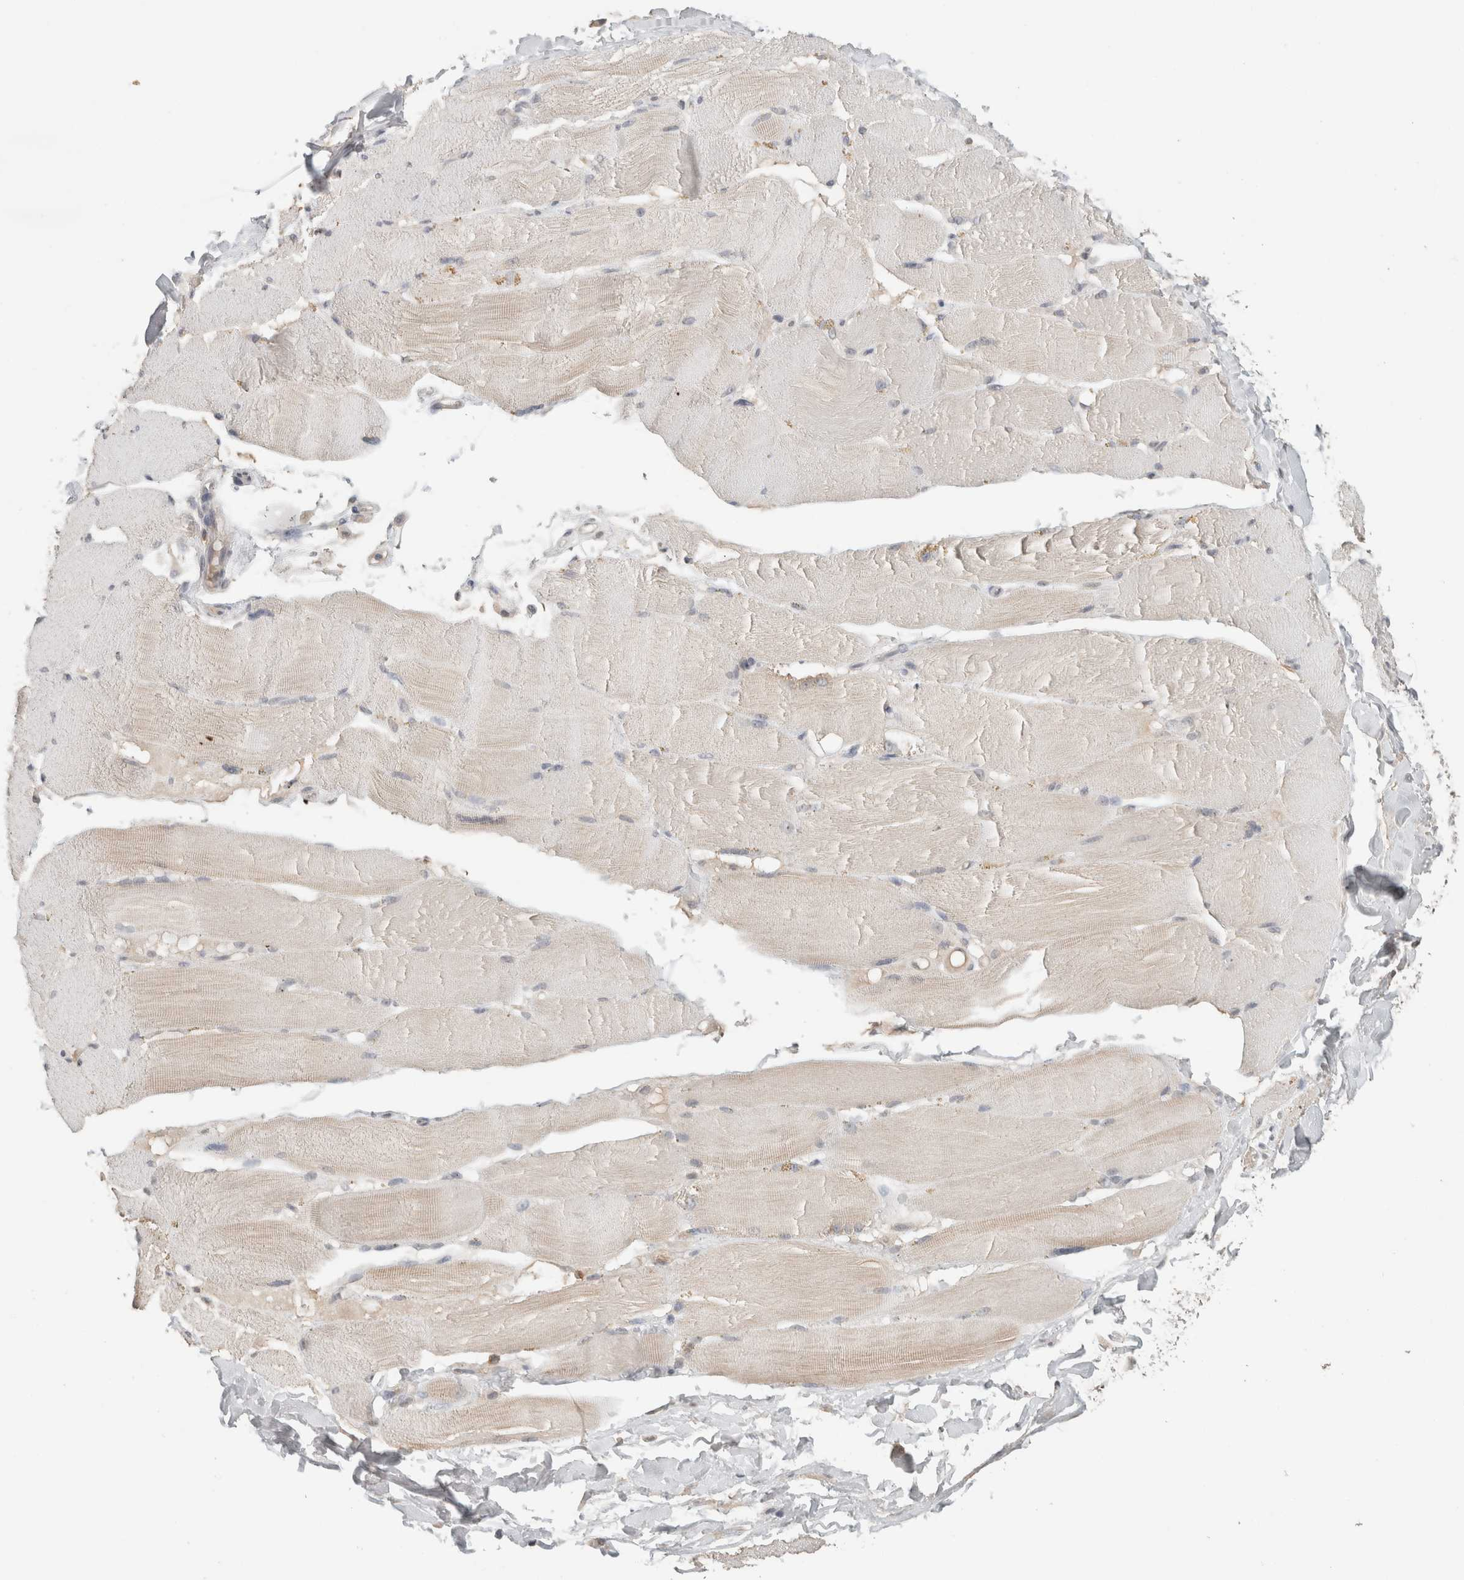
{"staining": {"intensity": "weak", "quantity": "<25%", "location": "cytoplasmic/membranous"}, "tissue": "skeletal muscle", "cell_type": "Myocytes", "image_type": "normal", "snomed": [{"axis": "morphology", "description": "Normal tissue, NOS"}, {"axis": "topography", "description": "Skin"}, {"axis": "topography", "description": "Skeletal muscle"}], "caption": "An immunohistochemistry (IHC) photomicrograph of benign skeletal muscle is shown. There is no staining in myocytes of skeletal muscle. The staining was performed using DAB to visualize the protein expression in brown, while the nuclei were stained in blue with hematoxylin (Magnification: 20x).", "gene": "TRAT1", "patient": {"sex": "male", "age": 83}}